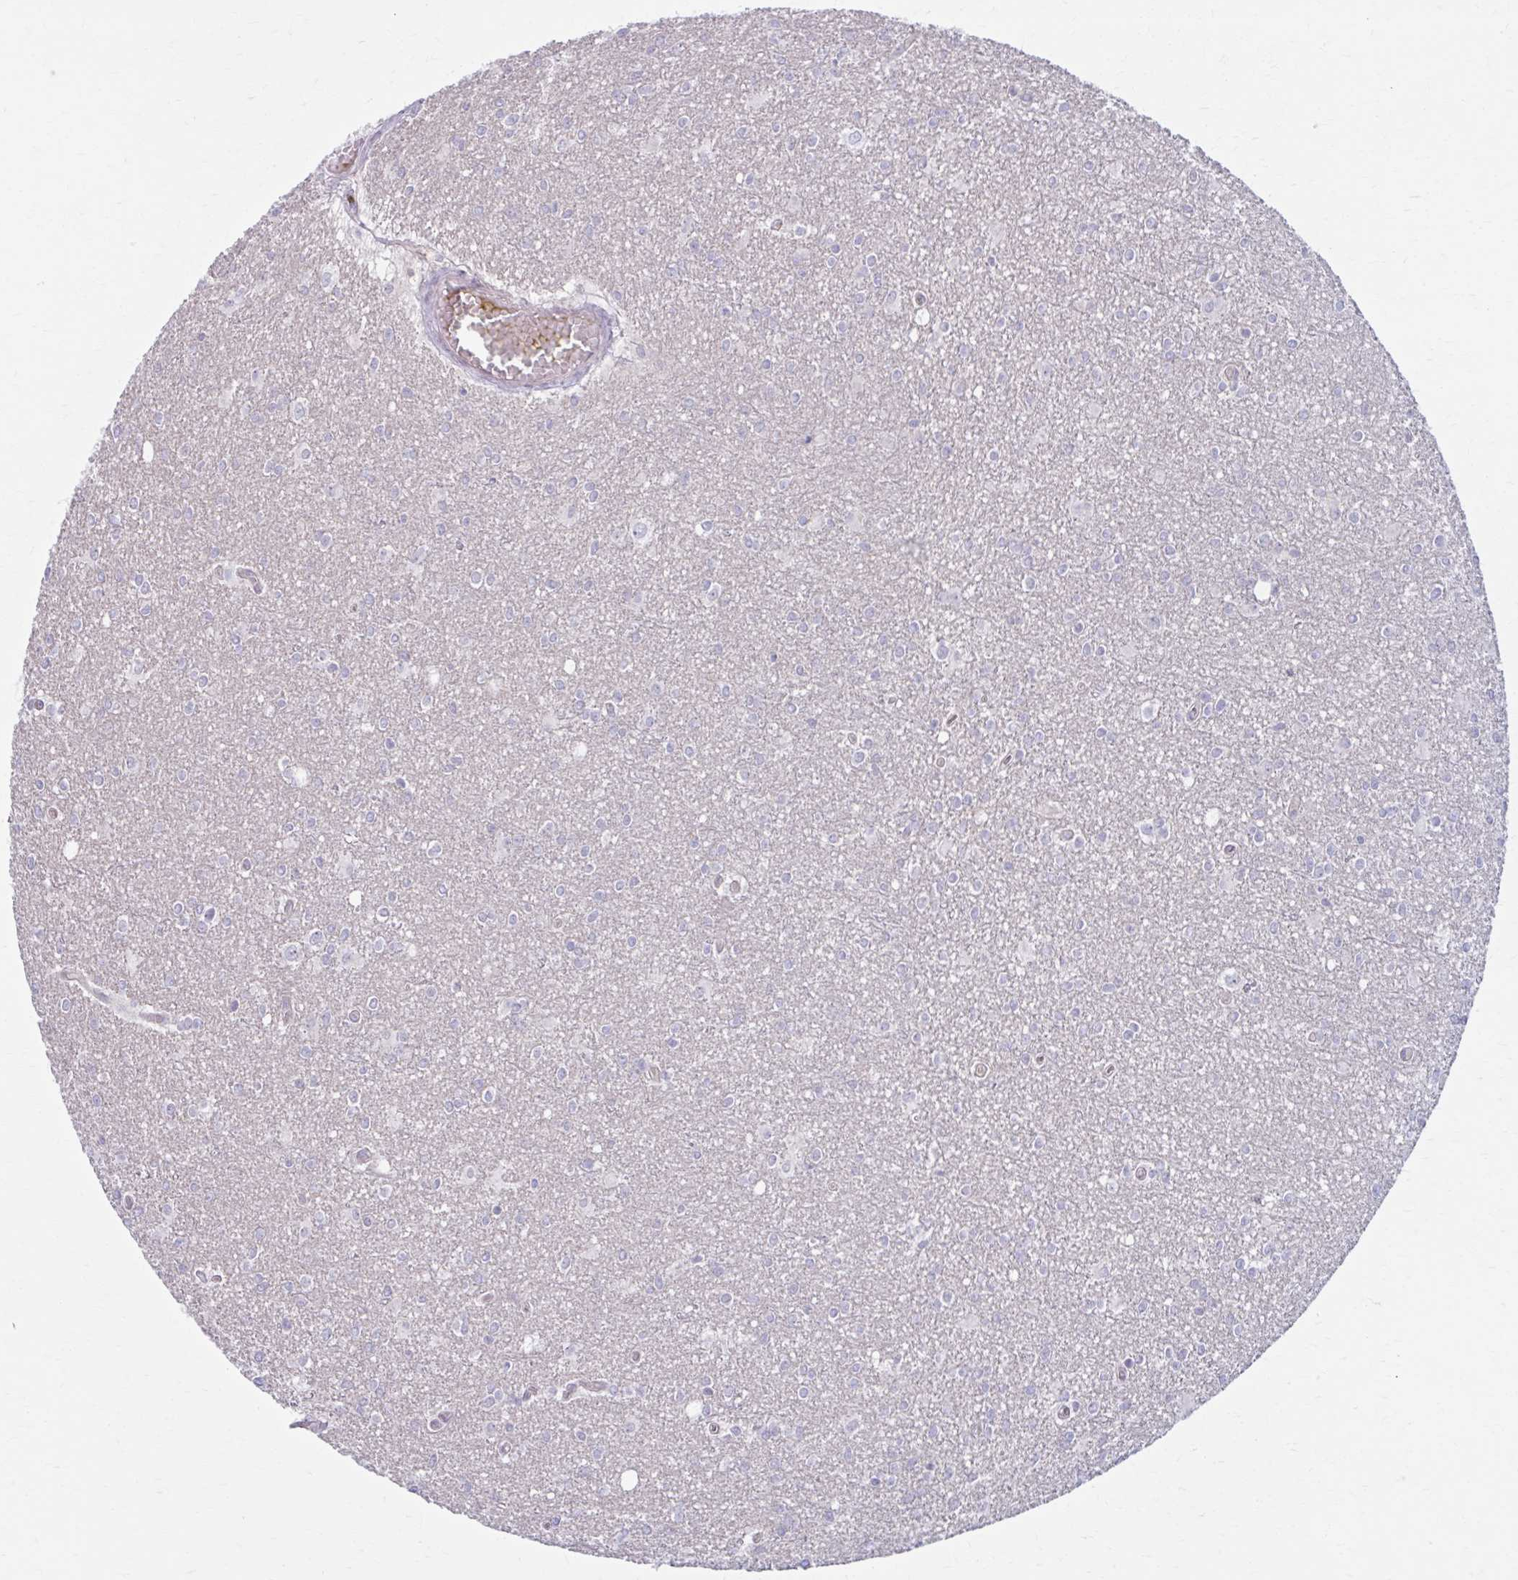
{"staining": {"intensity": "negative", "quantity": "none", "location": "none"}, "tissue": "glioma", "cell_type": "Tumor cells", "image_type": "cancer", "snomed": [{"axis": "morphology", "description": "Glioma, malignant, High grade"}, {"axis": "topography", "description": "Brain"}], "caption": "Tumor cells are negative for protein expression in human glioma.", "gene": "CHST3", "patient": {"sex": "male", "age": 48}}